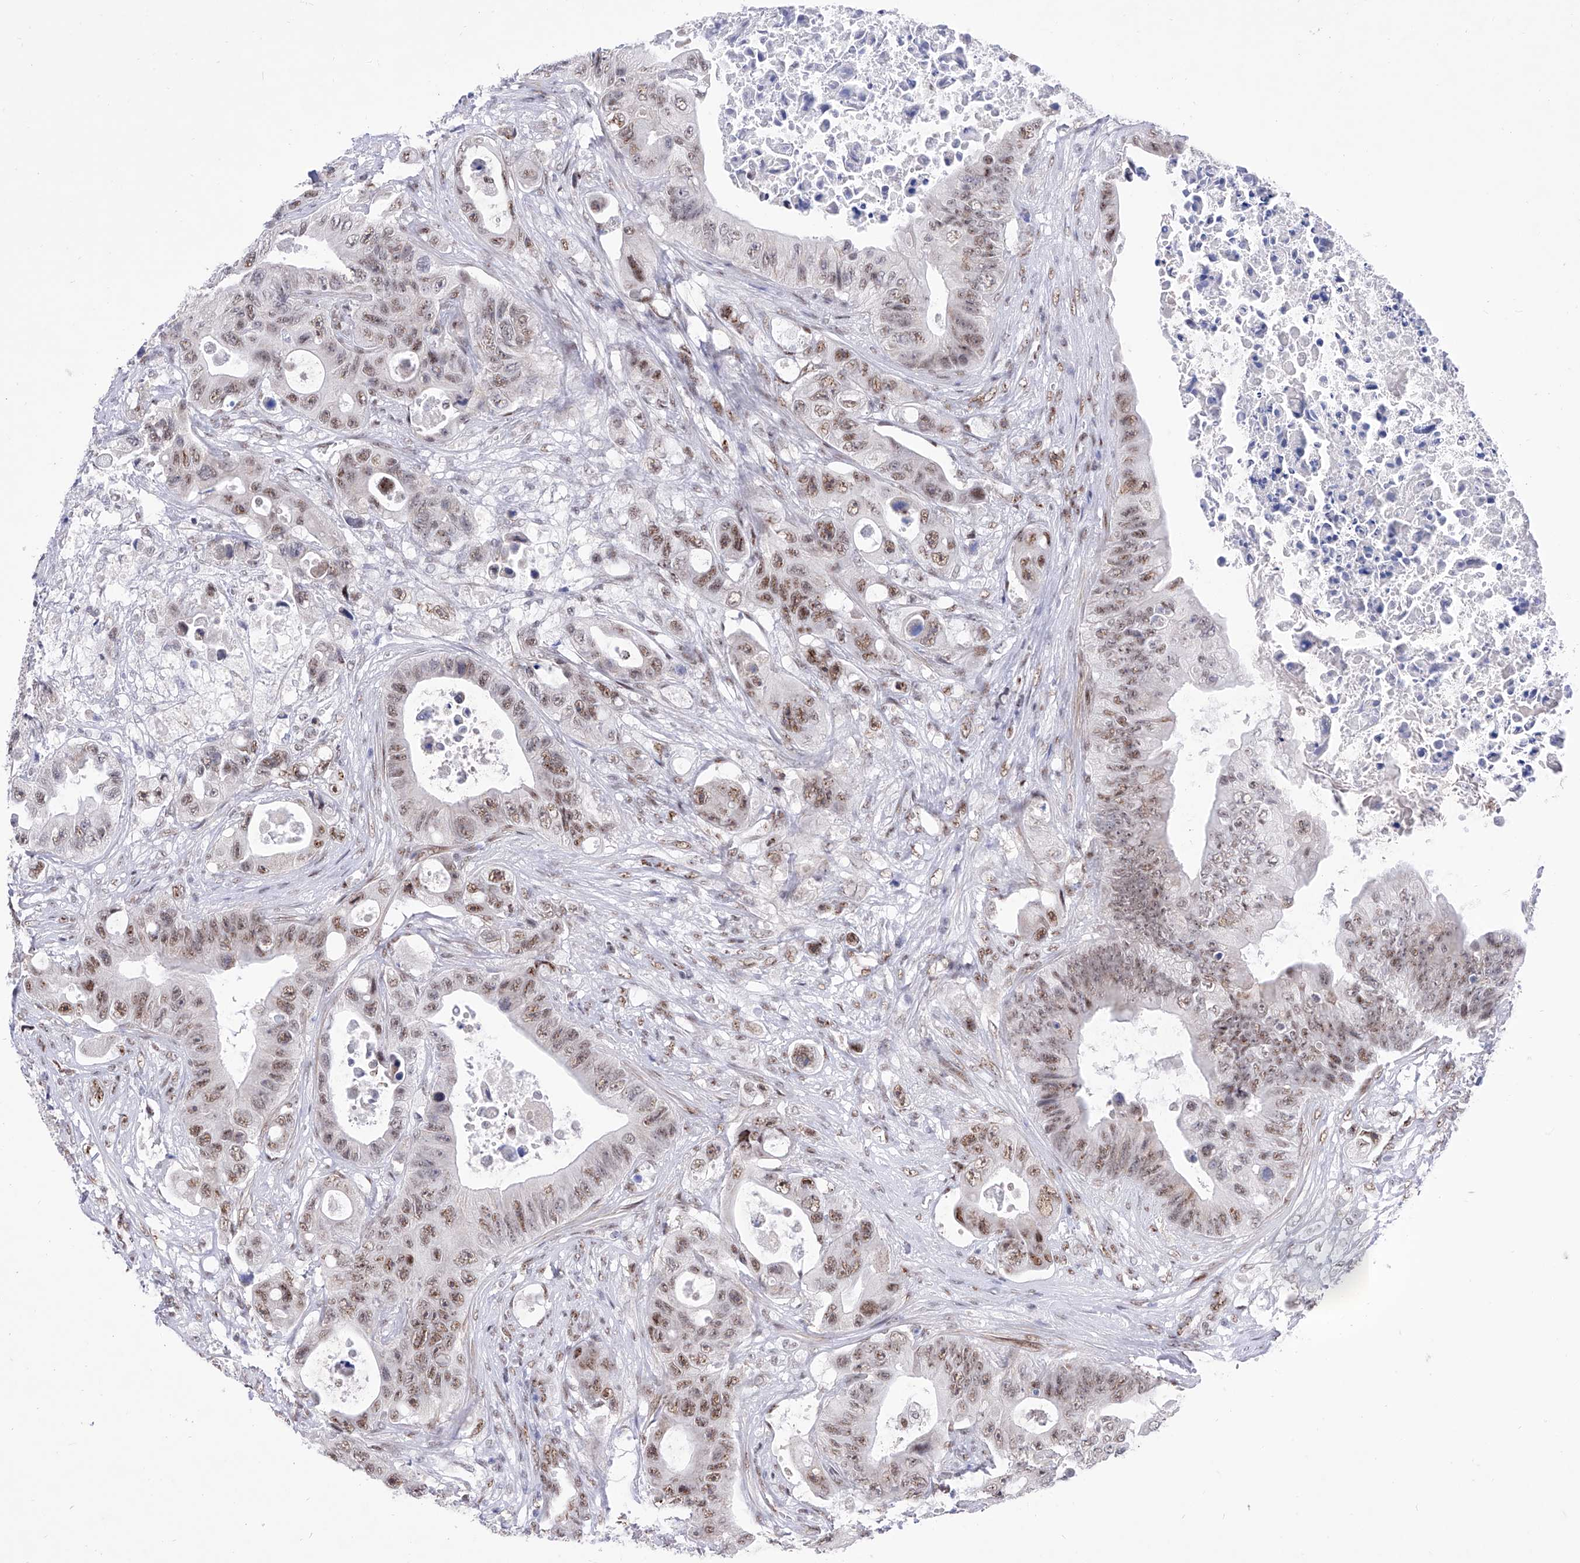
{"staining": {"intensity": "moderate", "quantity": ">75%", "location": "nuclear"}, "tissue": "colorectal cancer", "cell_type": "Tumor cells", "image_type": "cancer", "snomed": [{"axis": "morphology", "description": "Adenocarcinoma, NOS"}, {"axis": "topography", "description": "Colon"}], "caption": "Colorectal cancer tissue displays moderate nuclear expression in approximately >75% of tumor cells (DAB (3,3'-diaminobenzidine) IHC, brown staining for protein, blue staining for nuclei).", "gene": "ATN1", "patient": {"sex": "female", "age": 46}}